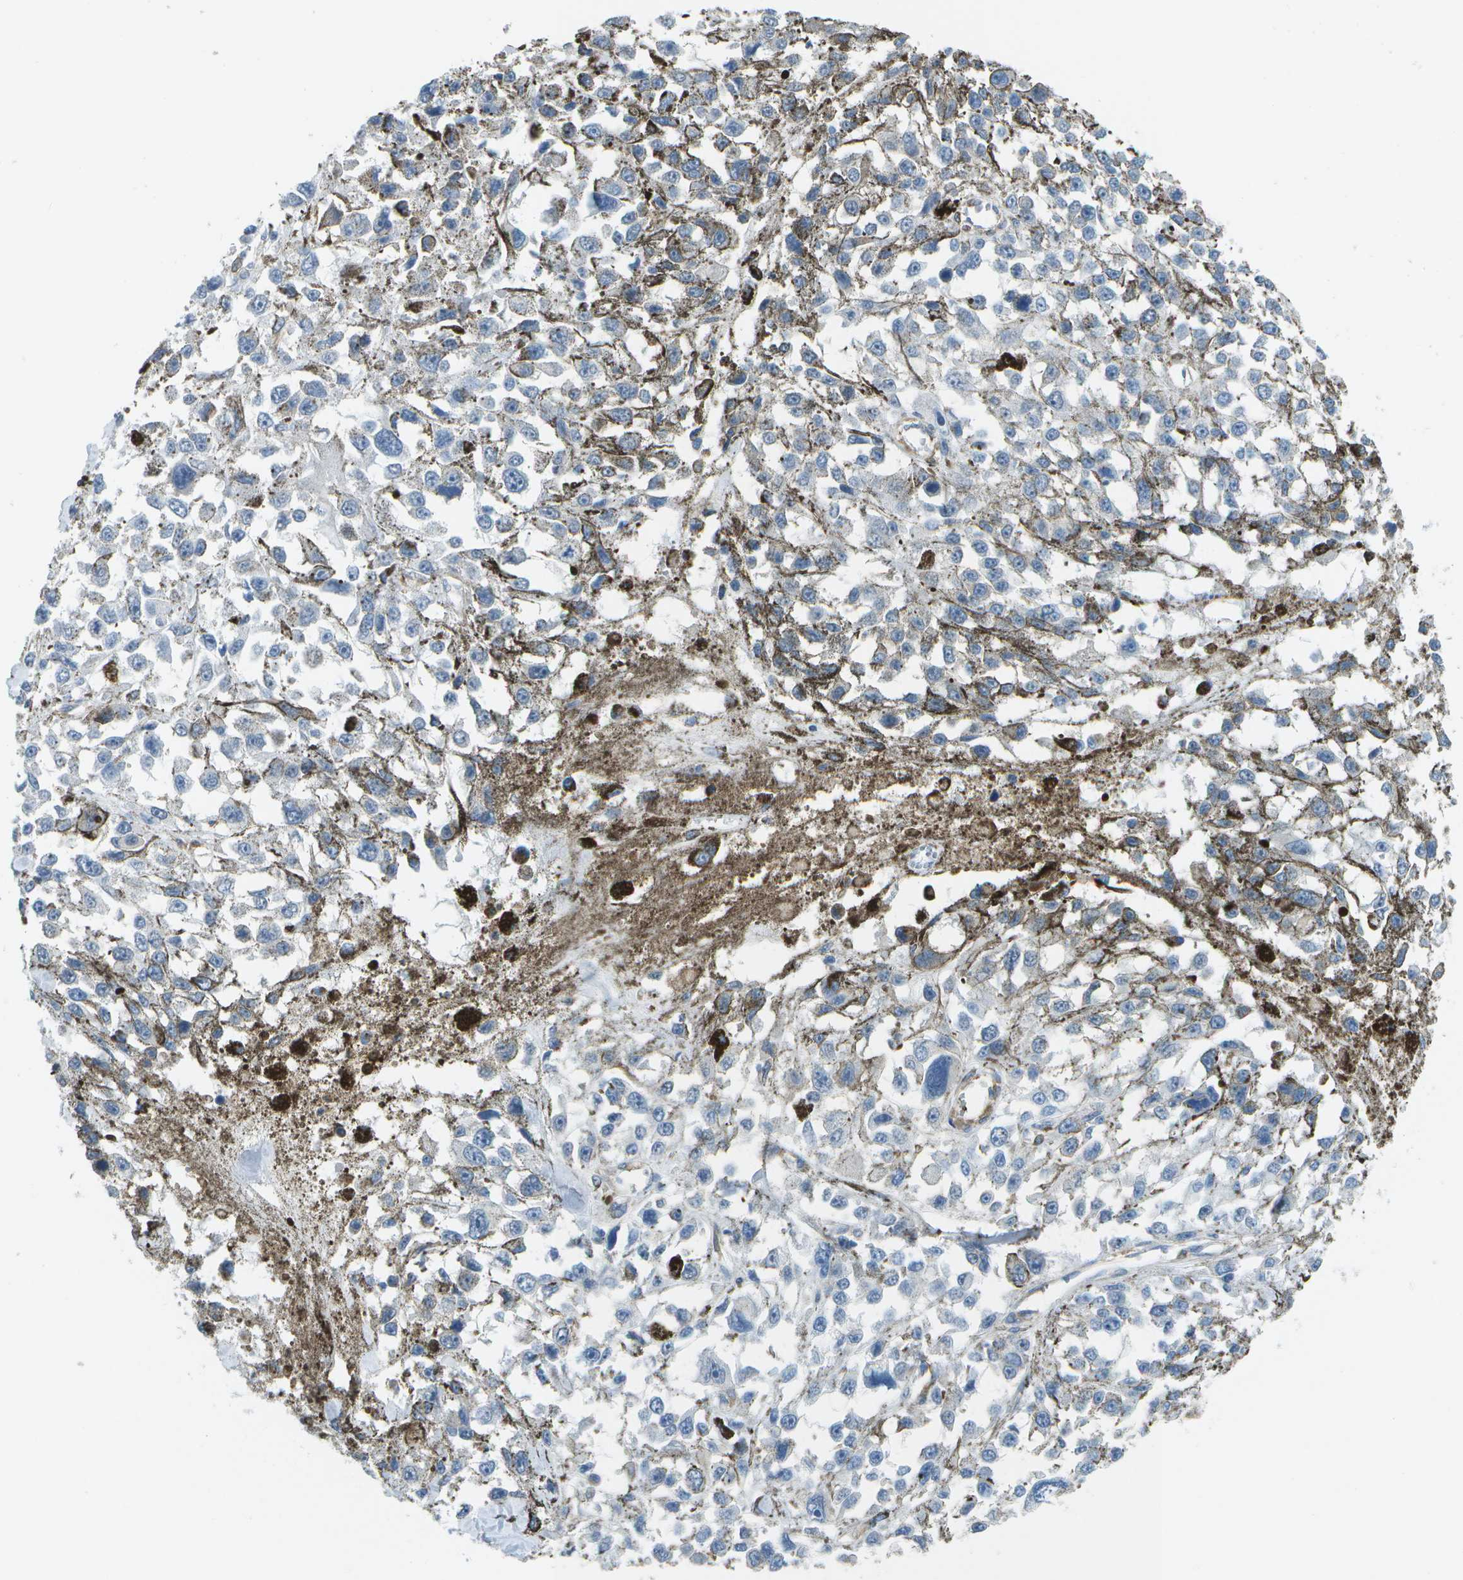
{"staining": {"intensity": "negative", "quantity": "none", "location": "none"}, "tissue": "melanoma", "cell_type": "Tumor cells", "image_type": "cancer", "snomed": [{"axis": "morphology", "description": "Malignant melanoma, Metastatic site"}, {"axis": "topography", "description": "Lymph node"}], "caption": "Tumor cells are negative for brown protein staining in melanoma. (DAB (3,3'-diaminobenzidine) IHC, high magnification).", "gene": "RCSD1", "patient": {"sex": "male", "age": 59}}